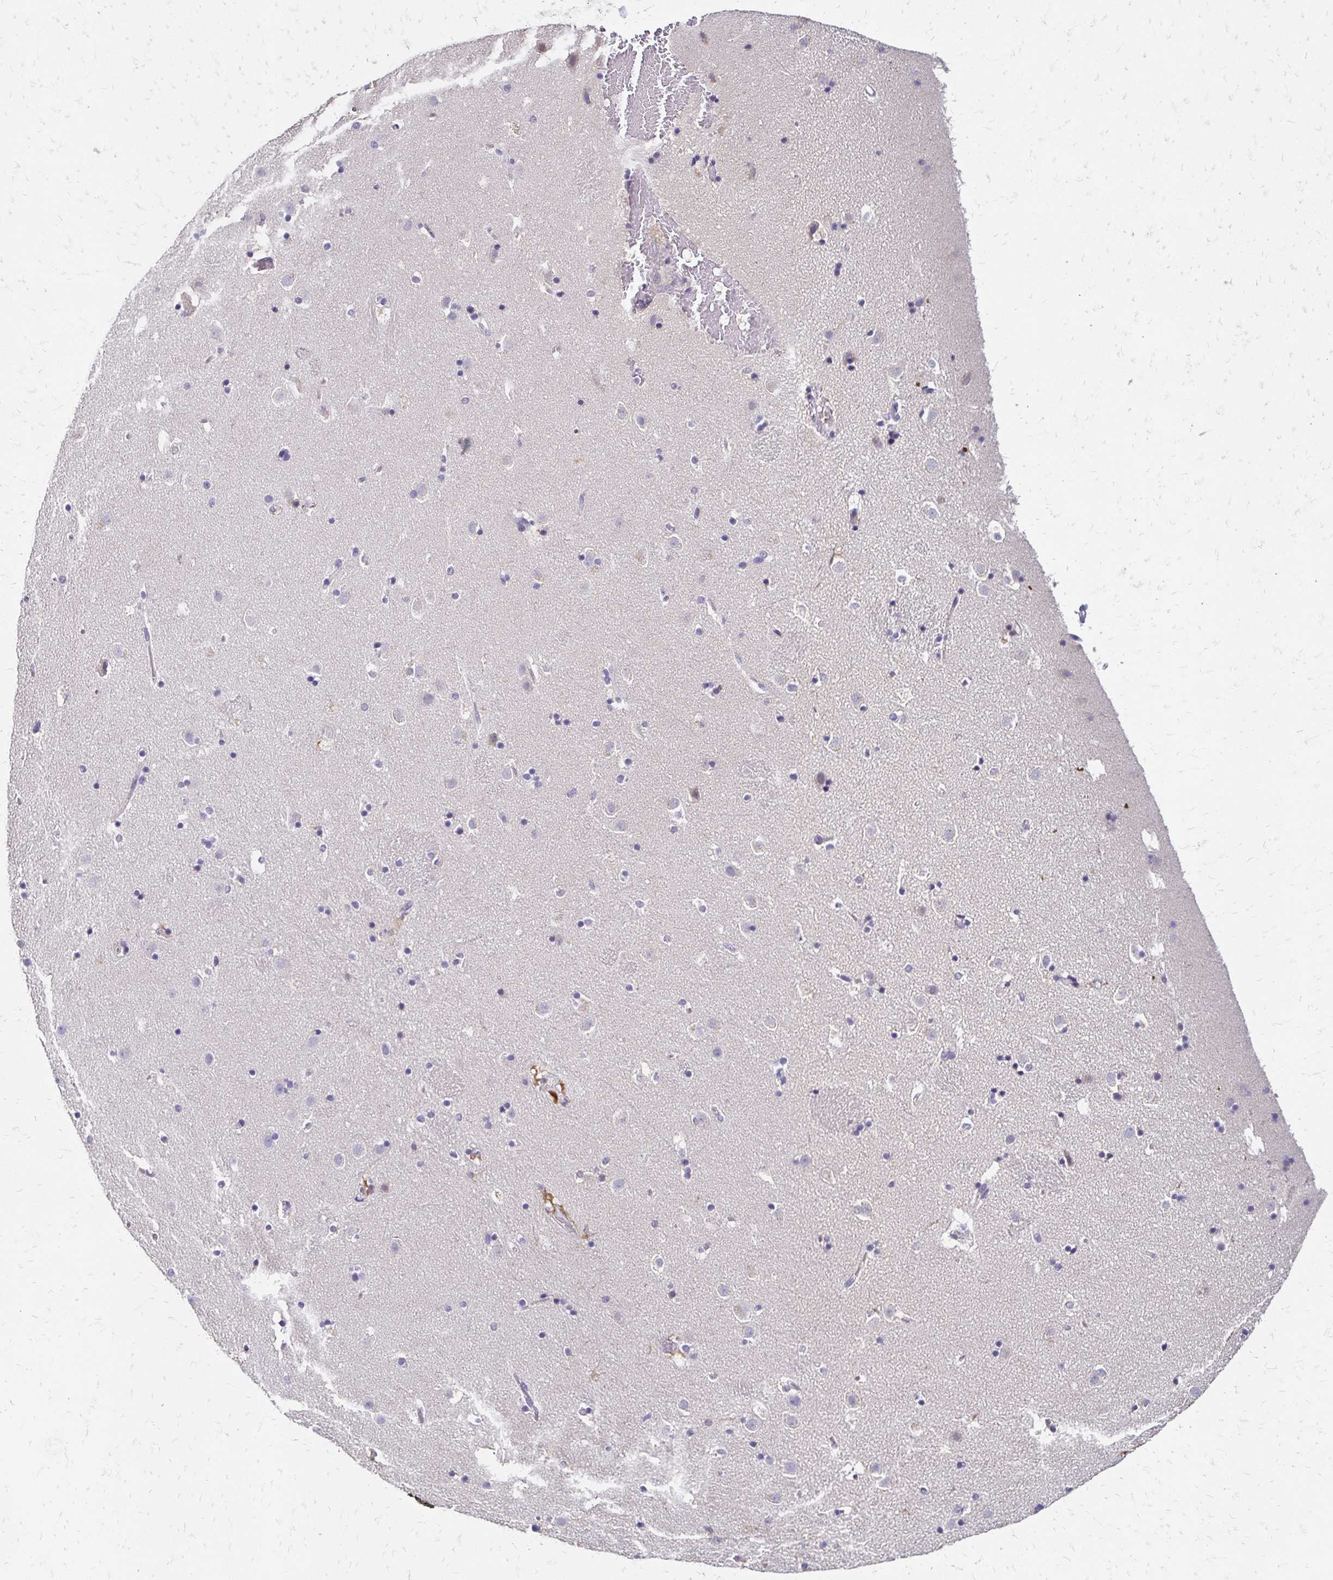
{"staining": {"intensity": "negative", "quantity": "none", "location": "none"}, "tissue": "caudate", "cell_type": "Glial cells", "image_type": "normal", "snomed": [{"axis": "morphology", "description": "Normal tissue, NOS"}, {"axis": "topography", "description": "Lateral ventricle wall"}], "caption": "This is an IHC micrograph of unremarkable caudate. There is no expression in glial cells.", "gene": "DTNB", "patient": {"sex": "male", "age": 37}}